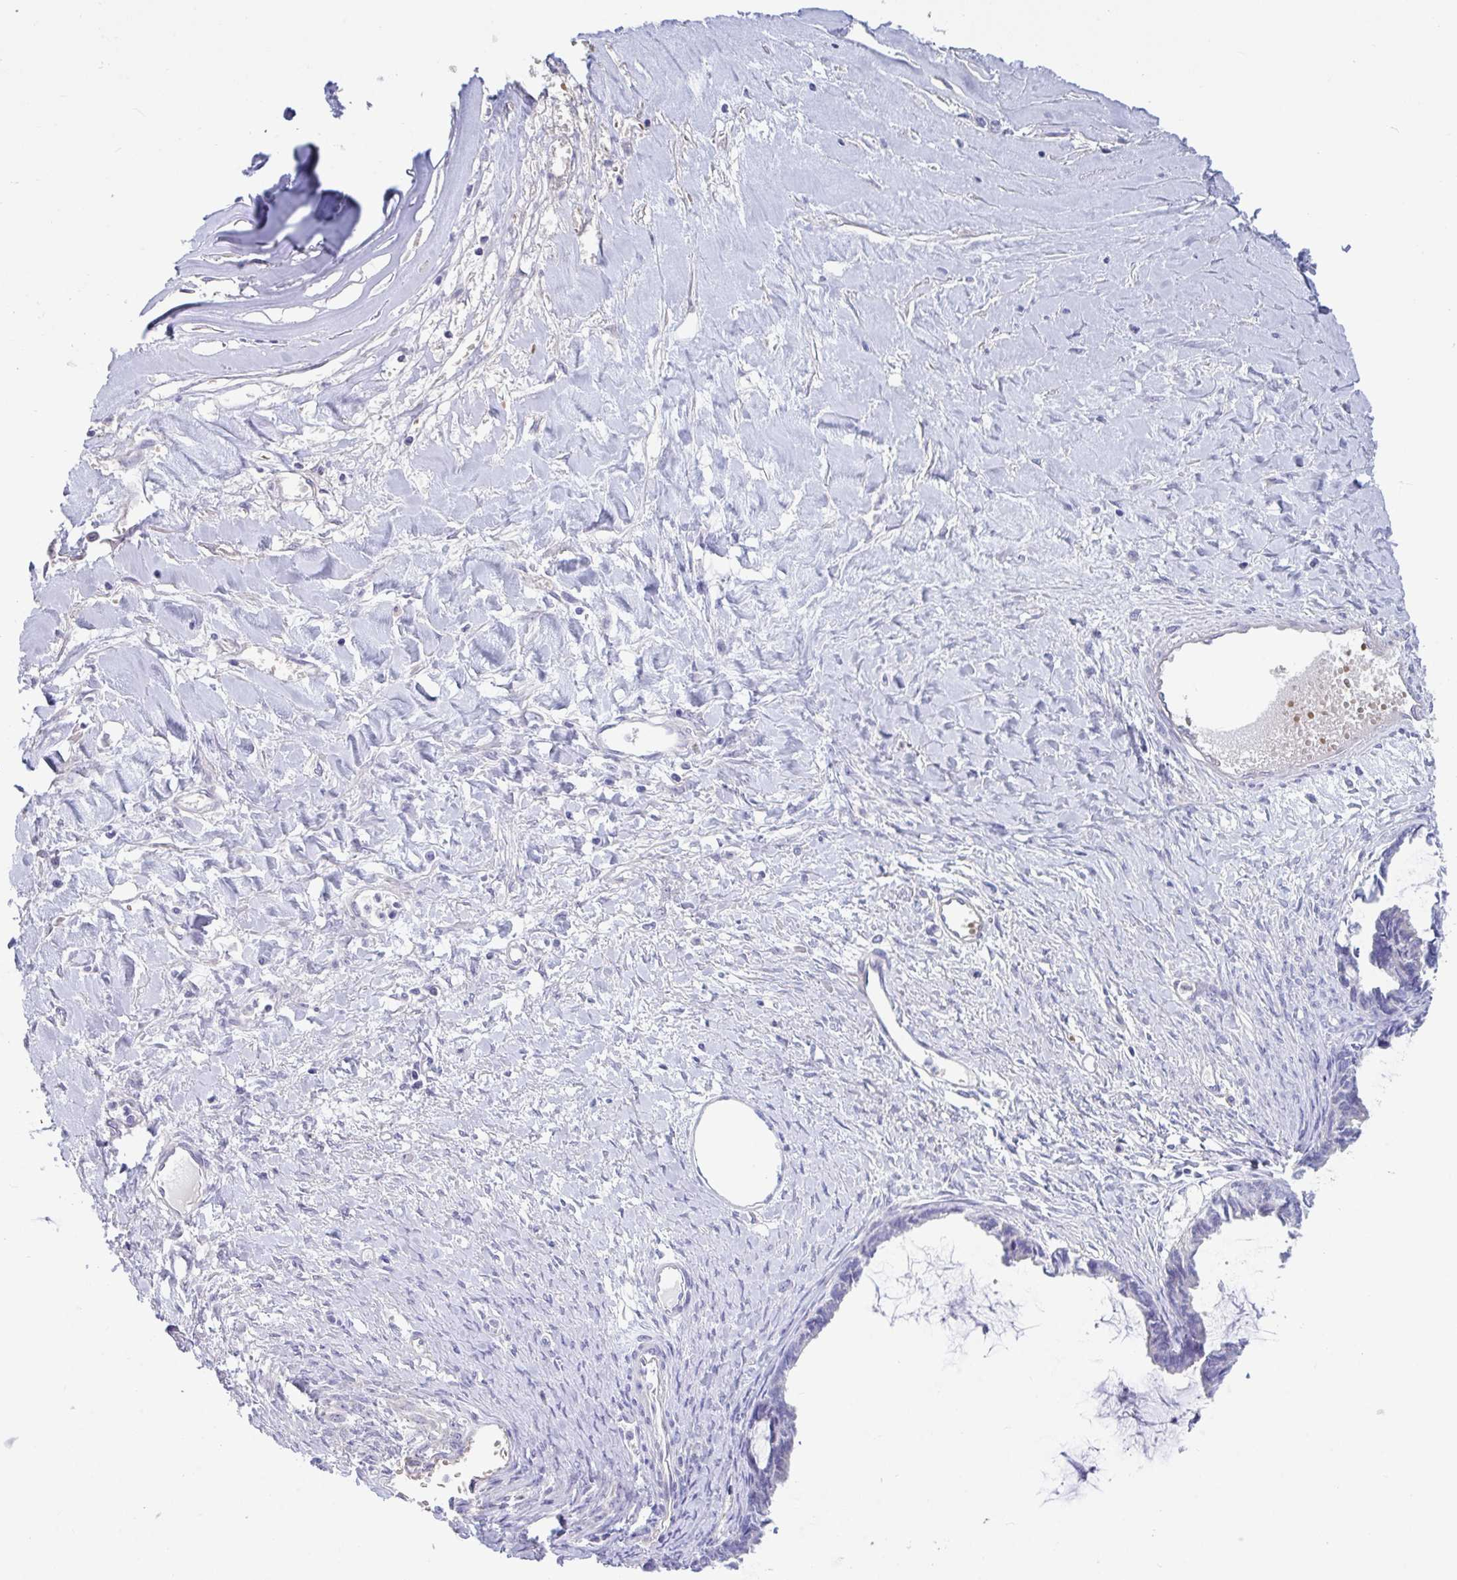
{"staining": {"intensity": "negative", "quantity": "none", "location": "none"}, "tissue": "ovarian cancer", "cell_type": "Tumor cells", "image_type": "cancer", "snomed": [{"axis": "morphology", "description": "Cystadenocarcinoma, mucinous, NOS"}, {"axis": "topography", "description": "Ovary"}], "caption": "Immunohistochemistry of ovarian mucinous cystadenocarcinoma reveals no staining in tumor cells.", "gene": "TTC30B", "patient": {"sex": "female", "age": 61}}